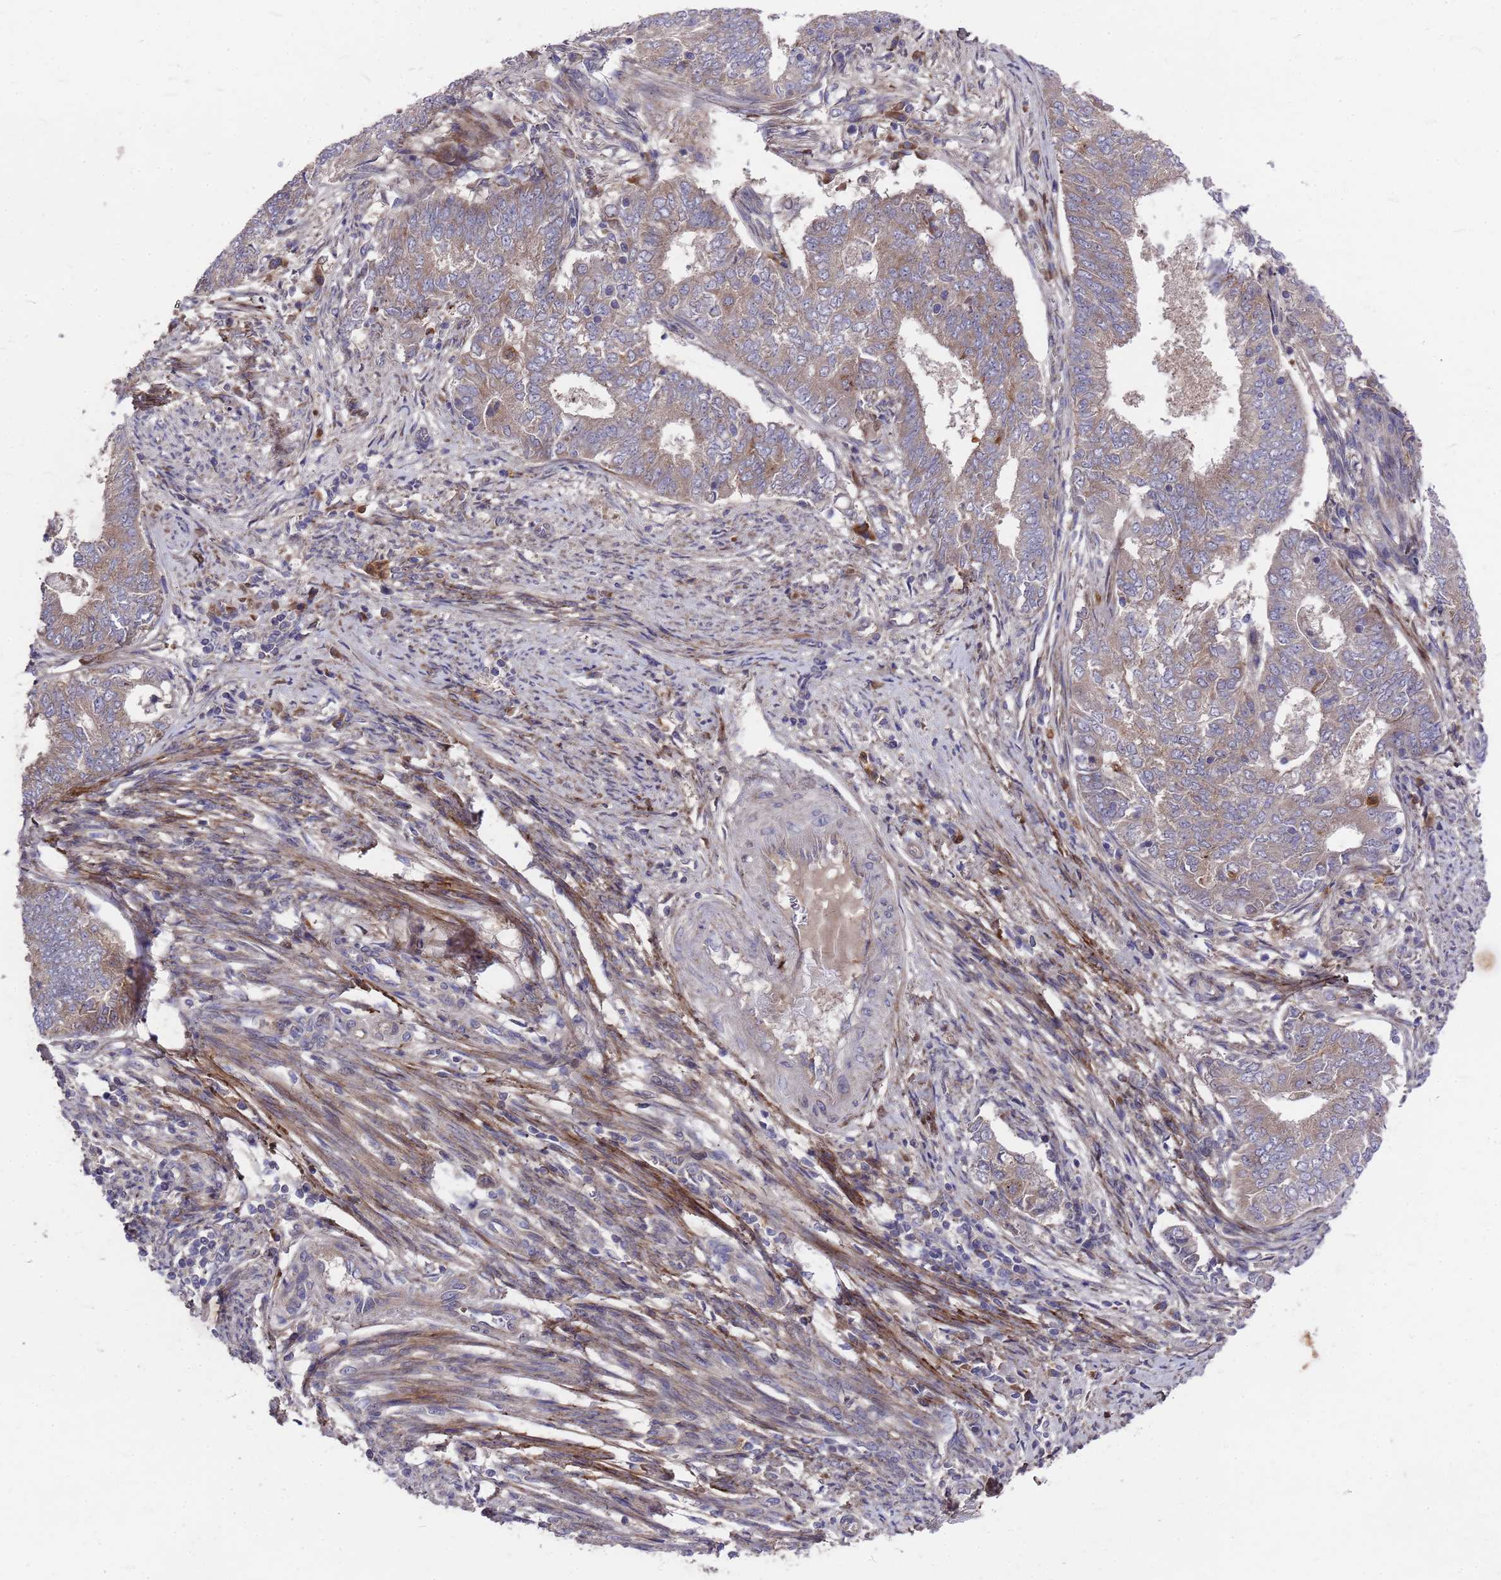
{"staining": {"intensity": "weak", "quantity": "25%-75%", "location": "cytoplasmic/membranous"}, "tissue": "endometrial cancer", "cell_type": "Tumor cells", "image_type": "cancer", "snomed": [{"axis": "morphology", "description": "Adenocarcinoma, NOS"}, {"axis": "topography", "description": "Endometrium"}], "caption": "This photomicrograph displays IHC staining of human endometrial cancer (adenocarcinoma), with low weak cytoplasmic/membranous staining in approximately 25%-75% of tumor cells.", "gene": "ZNF717", "patient": {"sex": "female", "age": 62}}